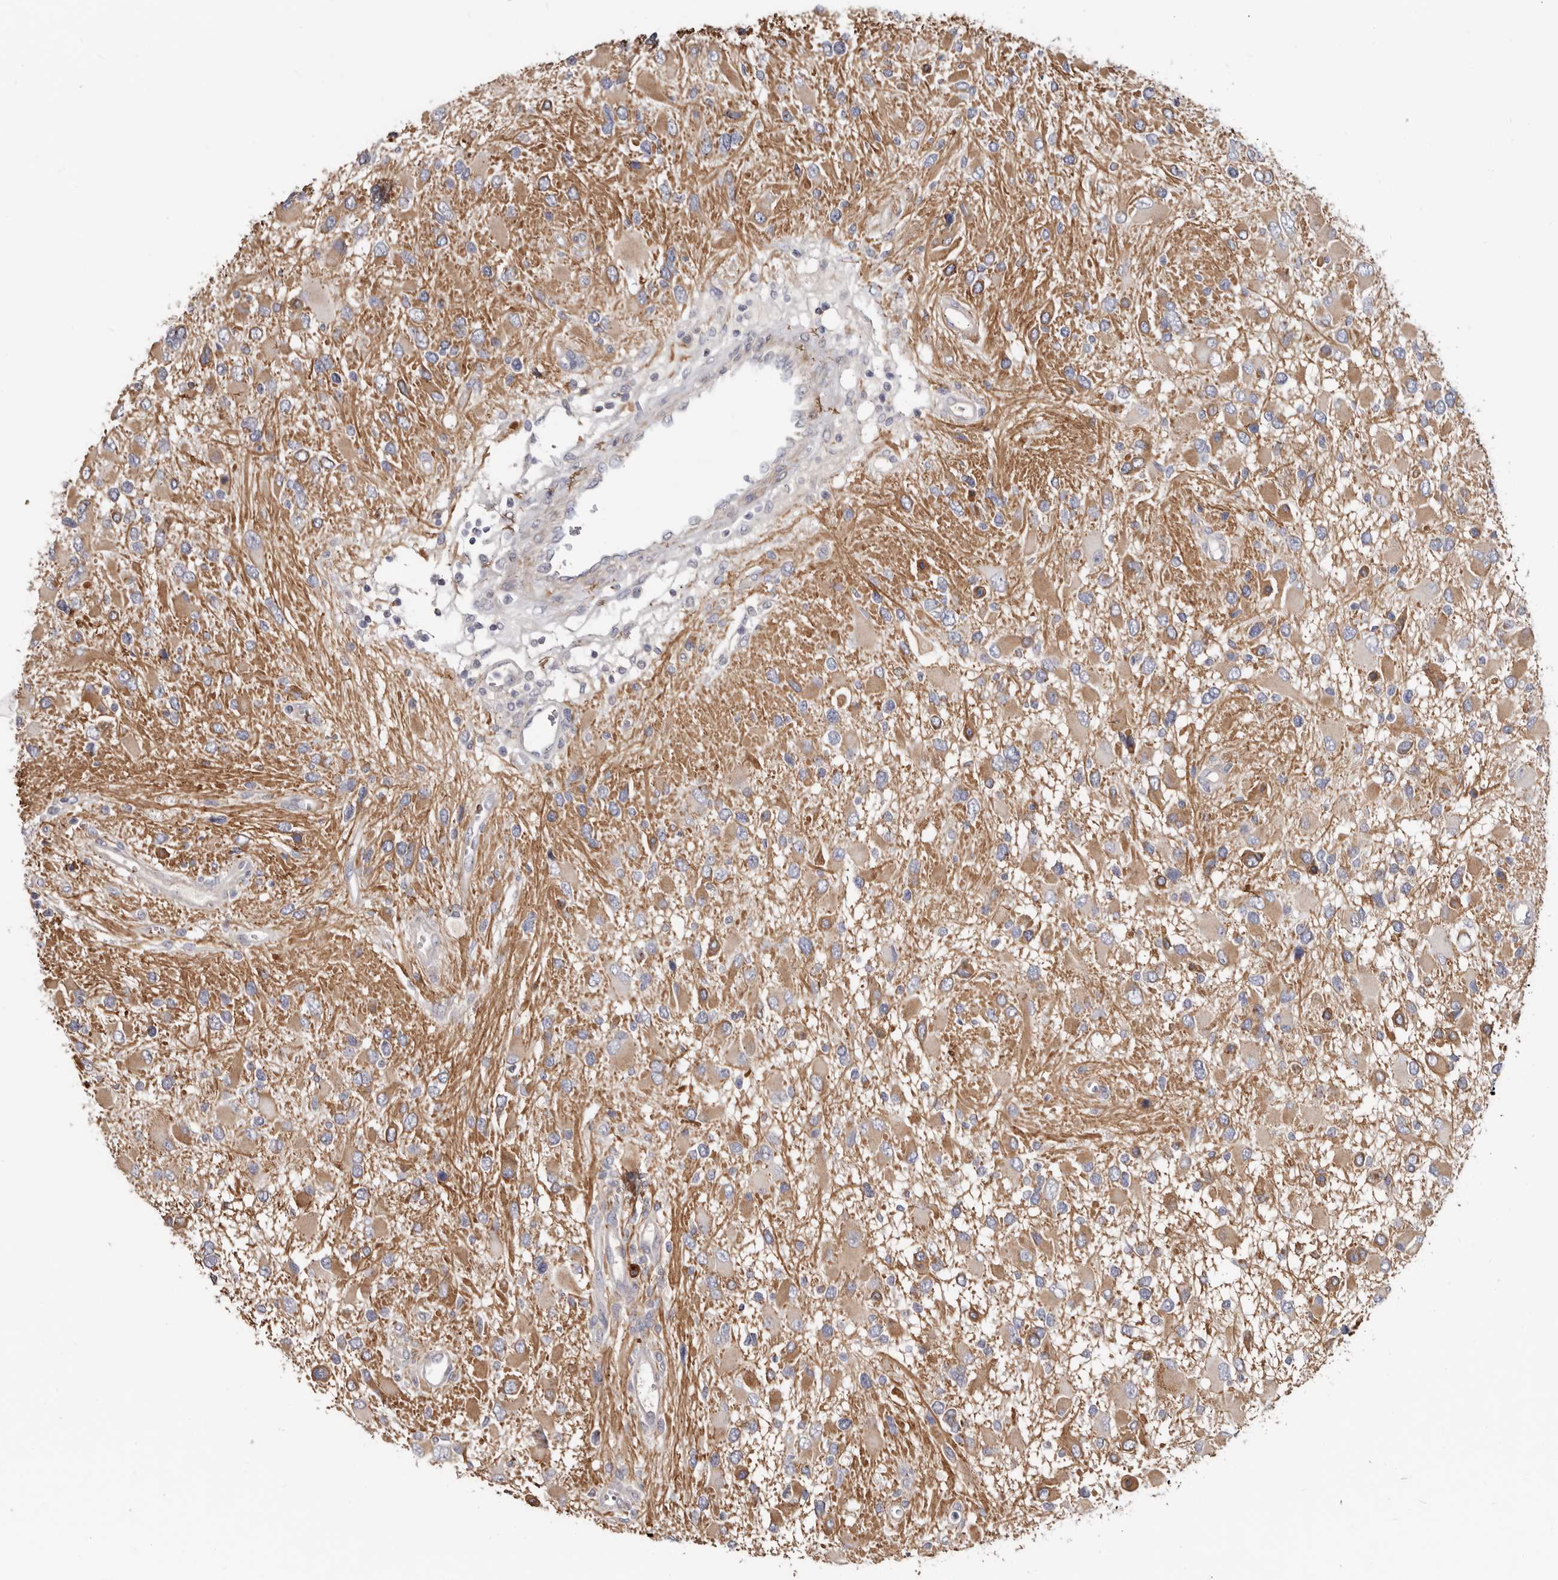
{"staining": {"intensity": "moderate", "quantity": ">75%", "location": "cytoplasmic/membranous"}, "tissue": "glioma", "cell_type": "Tumor cells", "image_type": "cancer", "snomed": [{"axis": "morphology", "description": "Glioma, malignant, High grade"}, {"axis": "topography", "description": "Brain"}], "caption": "IHC photomicrograph of human glioma stained for a protein (brown), which reveals medium levels of moderate cytoplasmic/membranous expression in about >75% of tumor cells.", "gene": "SPTA1", "patient": {"sex": "male", "age": 53}}